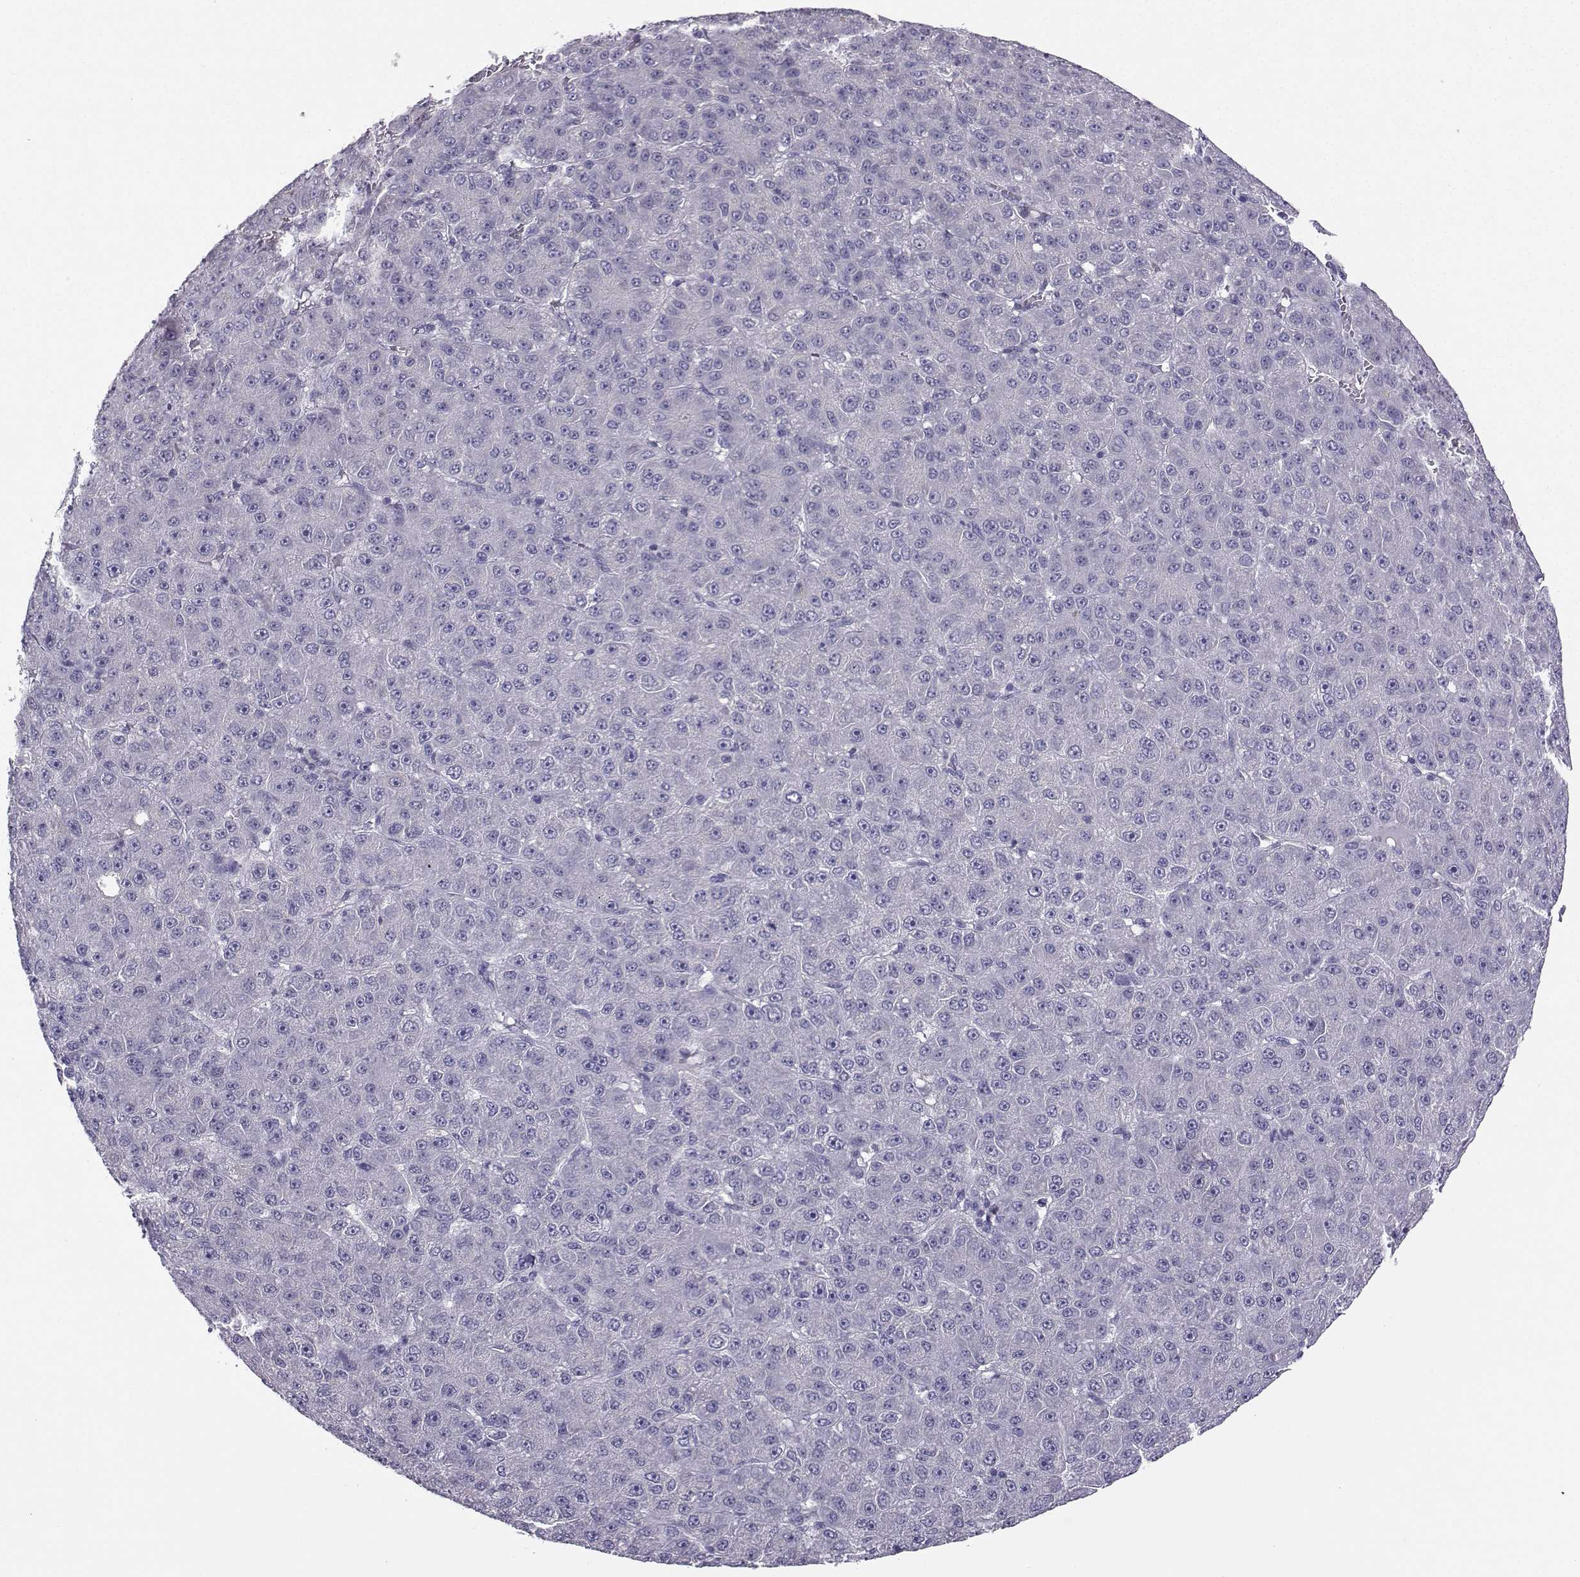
{"staining": {"intensity": "negative", "quantity": "none", "location": "none"}, "tissue": "liver cancer", "cell_type": "Tumor cells", "image_type": "cancer", "snomed": [{"axis": "morphology", "description": "Carcinoma, Hepatocellular, NOS"}, {"axis": "topography", "description": "Liver"}], "caption": "Immunohistochemistry (IHC) image of neoplastic tissue: human liver cancer (hepatocellular carcinoma) stained with DAB exhibits no significant protein staining in tumor cells.", "gene": "TBR1", "patient": {"sex": "male", "age": 67}}